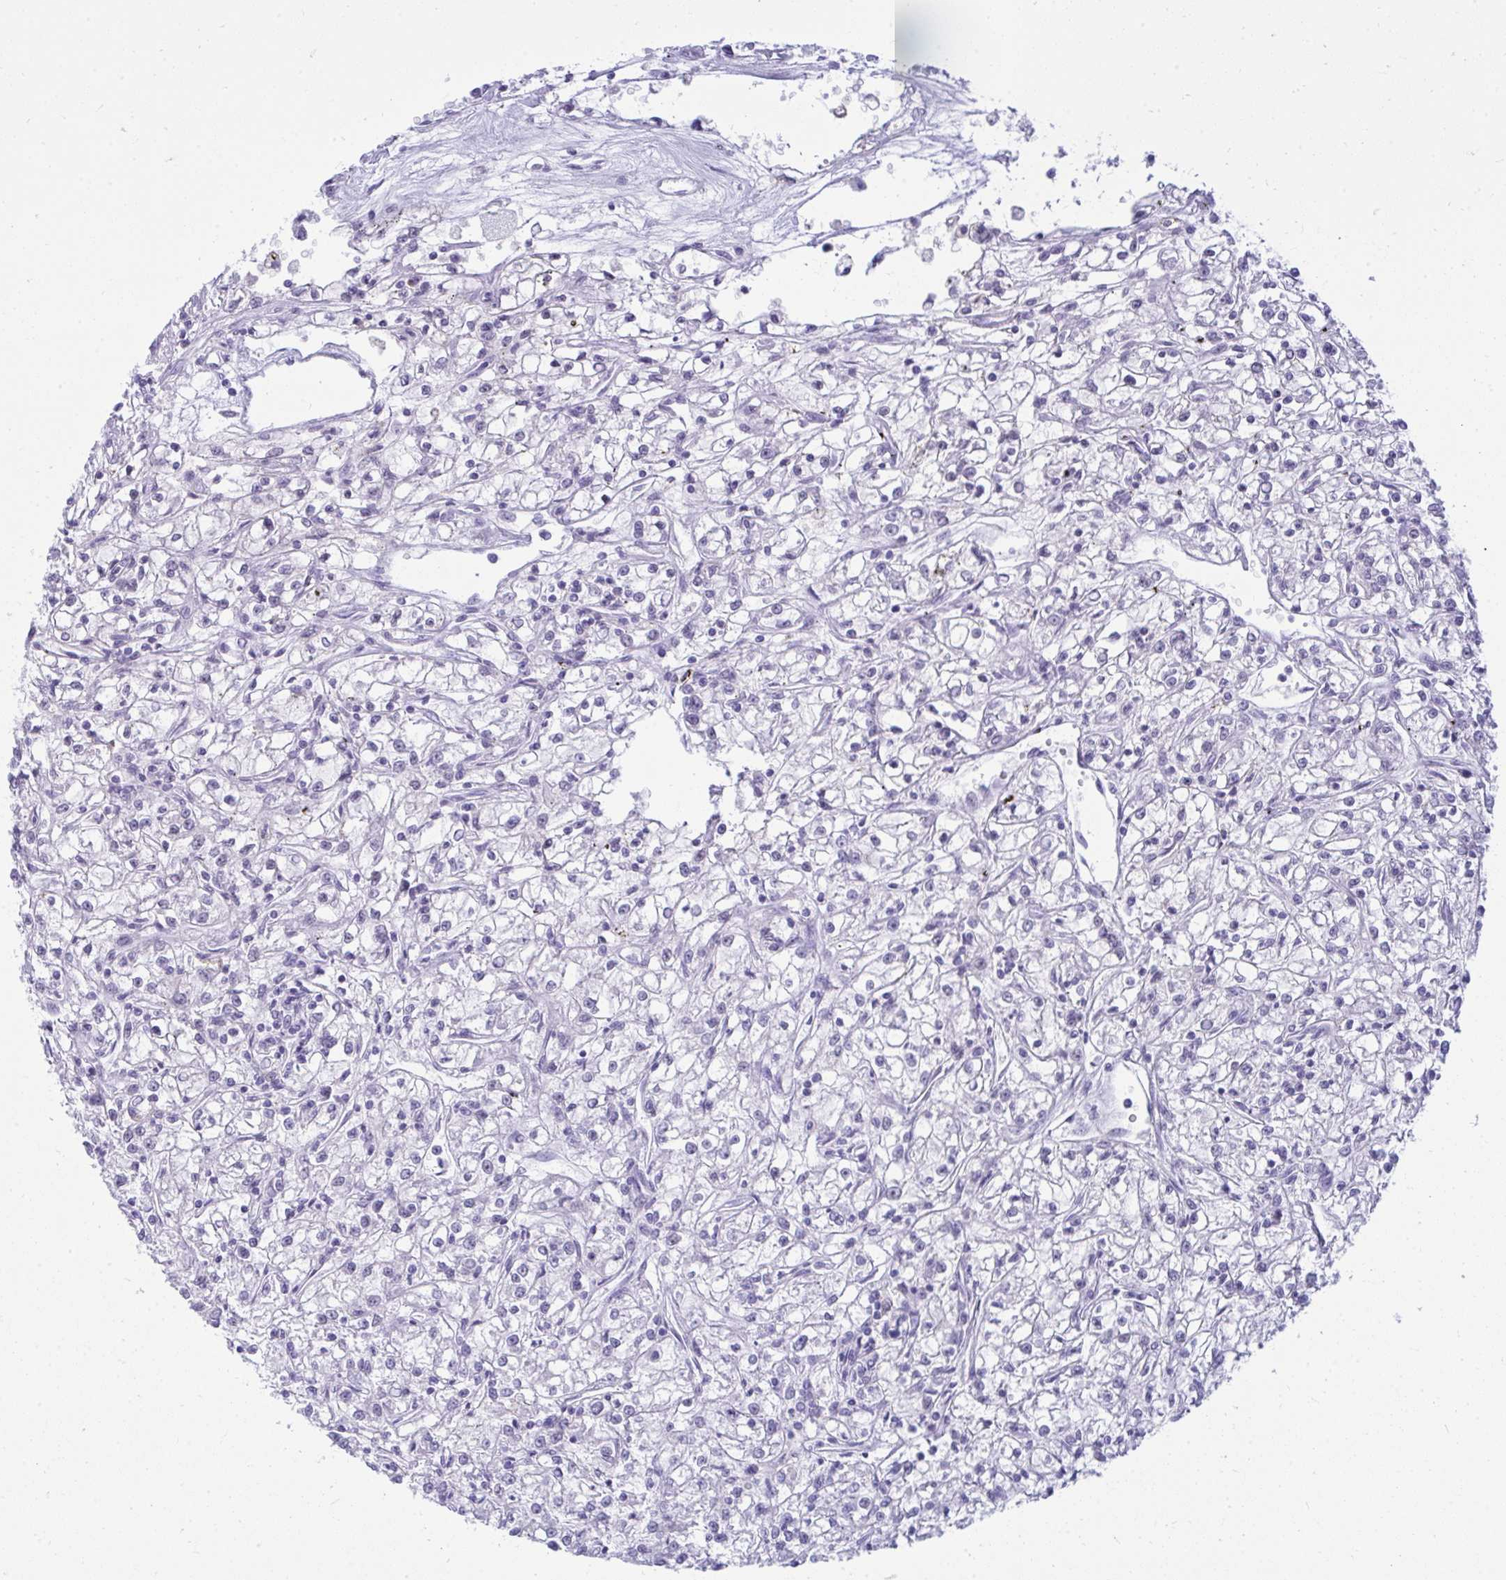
{"staining": {"intensity": "negative", "quantity": "none", "location": "none"}, "tissue": "renal cancer", "cell_type": "Tumor cells", "image_type": "cancer", "snomed": [{"axis": "morphology", "description": "Adenocarcinoma, NOS"}, {"axis": "topography", "description": "Kidney"}], "caption": "IHC of renal adenocarcinoma reveals no expression in tumor cells.", "gene": "OR5F1", "patient": {"sex": "female", "age": 59}}